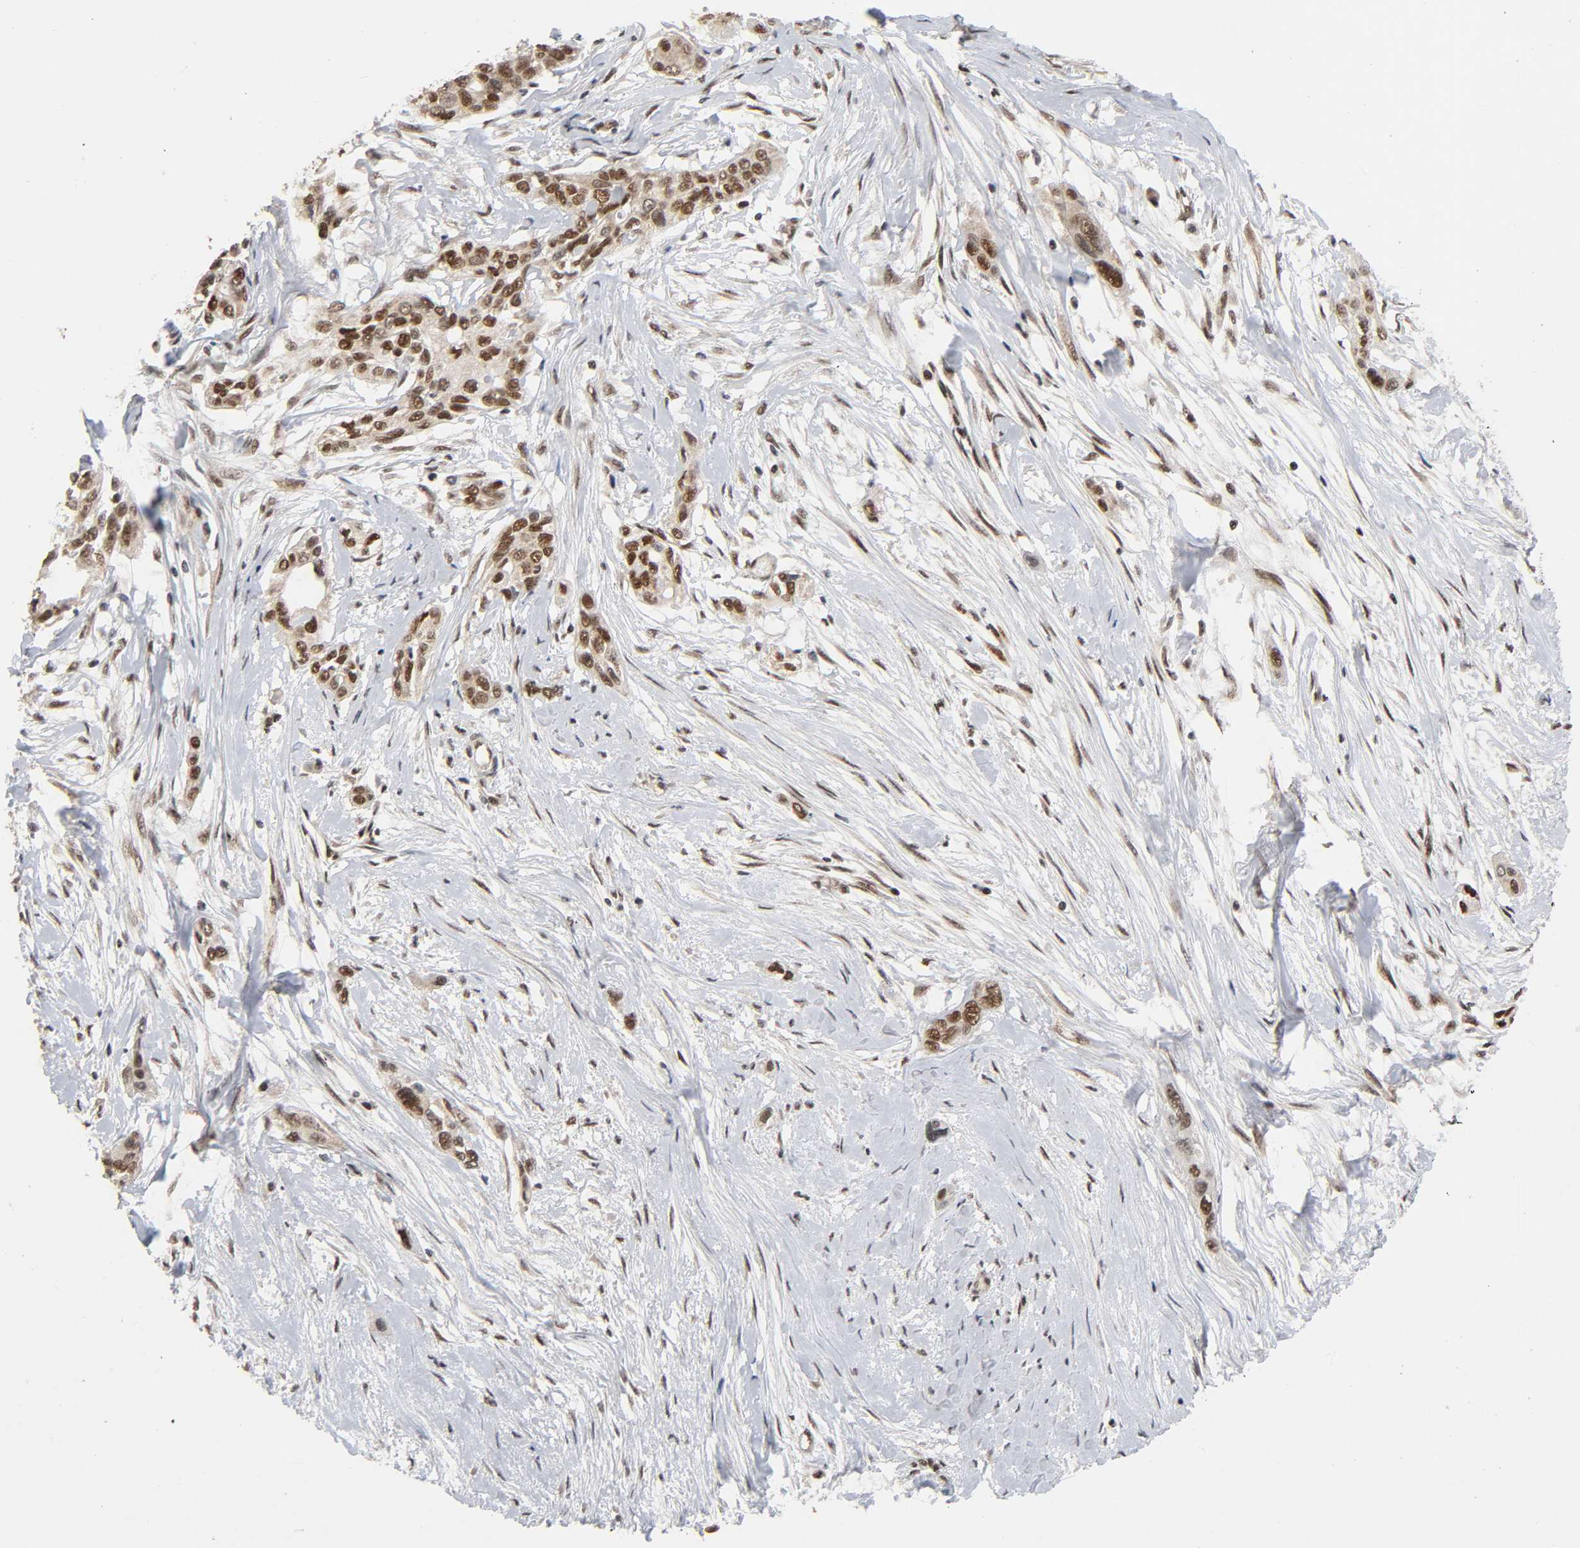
{"staining": {"intensity": "moderate", "quantity": ">75%", "location": "cytoplasmic/membranous,nuclear"}, "tissue": "pancreatic cancer", "cell_type": "Tumor cells", "image_type": "cancer", "snomed": [{"axis": "morphology", "description": "Adenocarcinoma, NOS"}, {"axis": "topography", "description": "Pancreas"}], "caption": "A histopathology image of human adenocarcinoma (pancreatic) stained for a protein demonstrates moderate cytoplasmic/membranous and nuclear brown staining in tumor cells.", "gene": "ZNF384", "patient": {"sex": "female", "age": 60}}